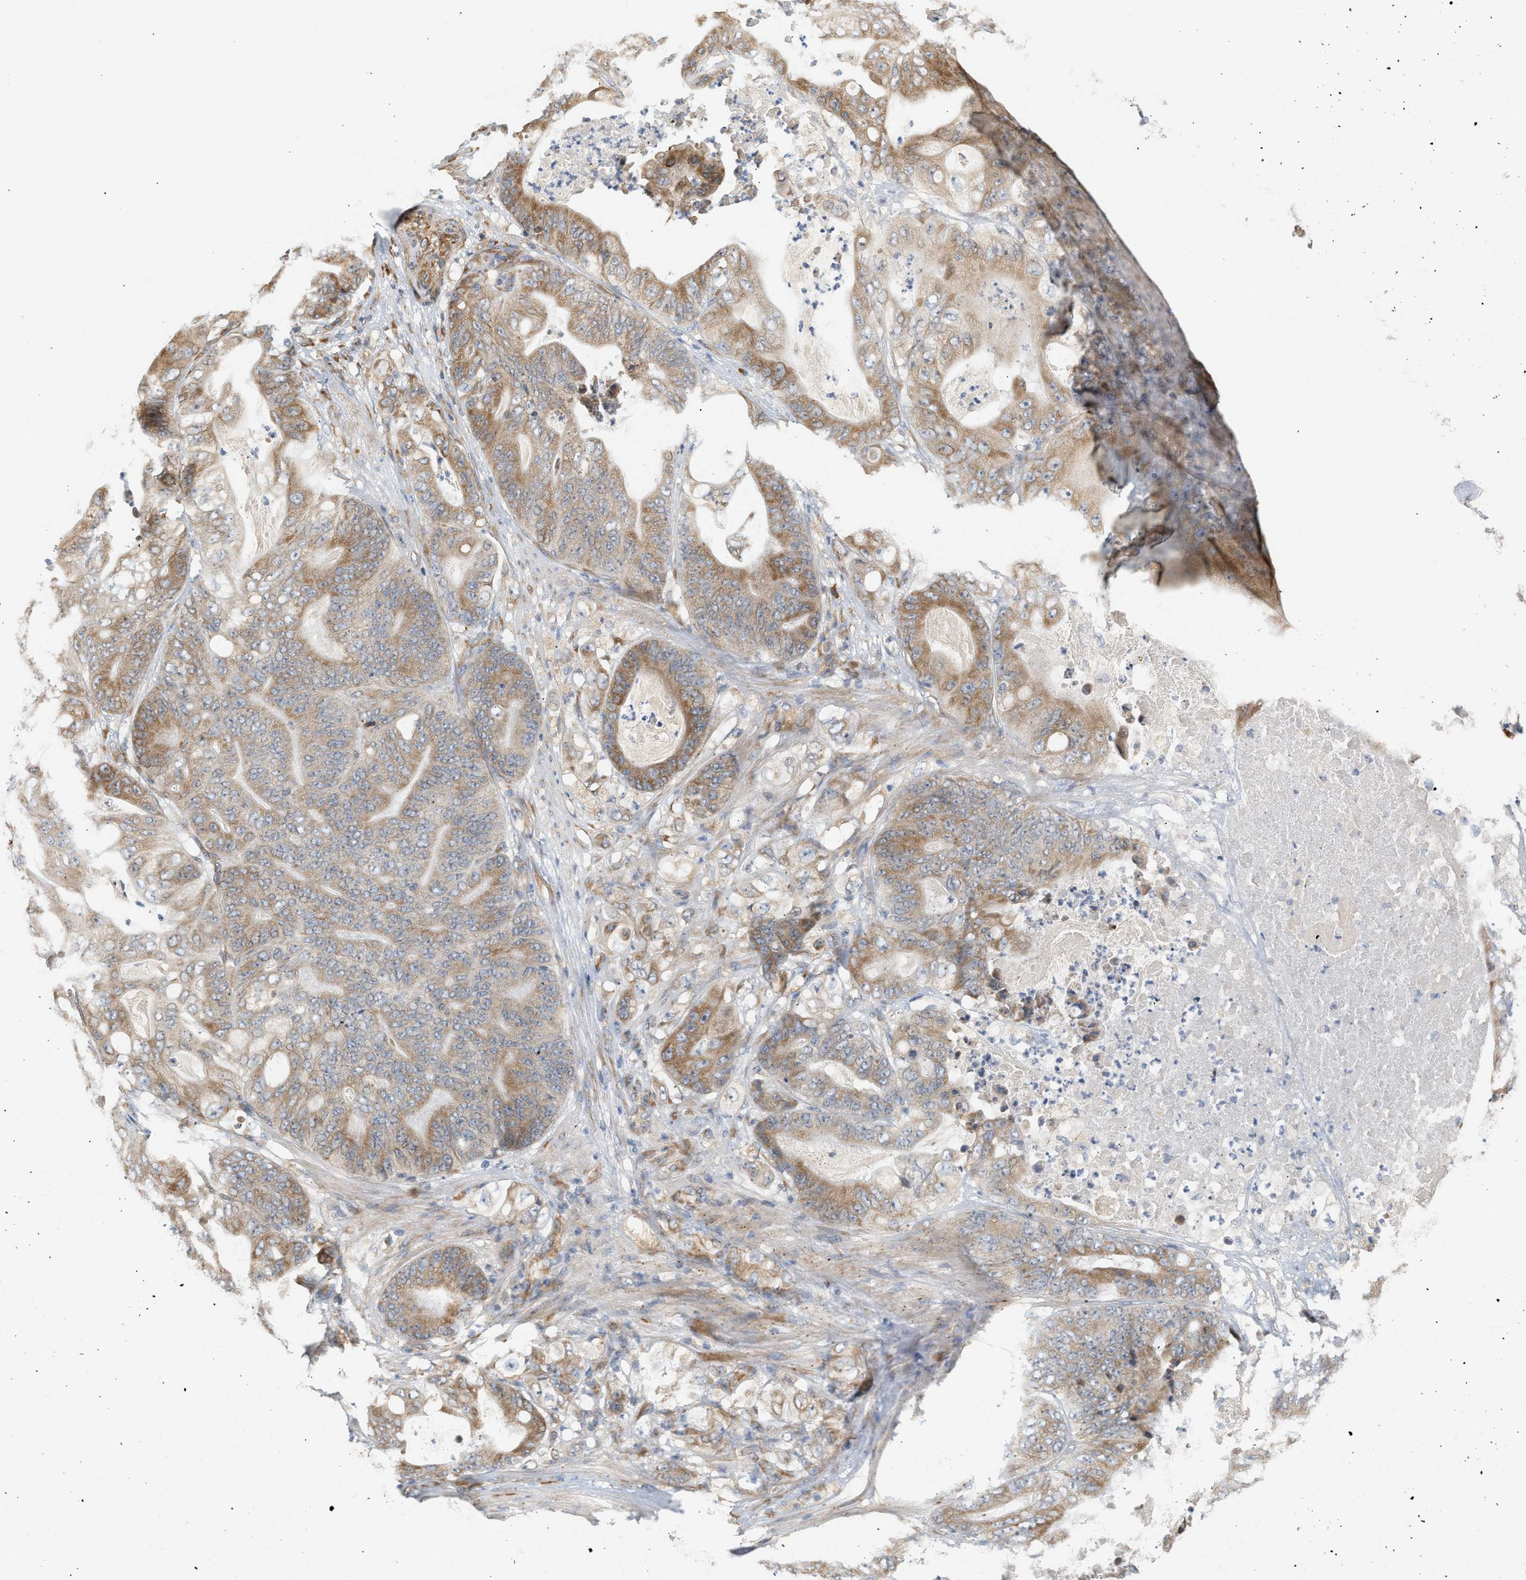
{"staining": {"intensity": "moderate", "quantity": ">75%", "location": "cytoplasmic/membranous"}, "tissue": "stomach cancer", "cell_type": "Tumor cells", "image_type": "cancer", "snomed": [{"axis": "morphology", "description": "Adenocarcinoma, NOS"}, {"axis": "topography", "description": "Stomach"}], "caption": "High-magnification brightfield microscopy of stomach adenocarcinoma stained with DAB (3,3'-diaminobenzidine) (brown) and counterstained with hematoxylin (blue). tumor cells exhibit moderate cytoplasmic/membranous positivity is present in approximately>75% of cells. (DAB (3,3'-diaminobenzidine) IHC with brightfield microscopy, high magnification).", "gene": "SVOP", "patient": {"sex": "female", "age": 73}}